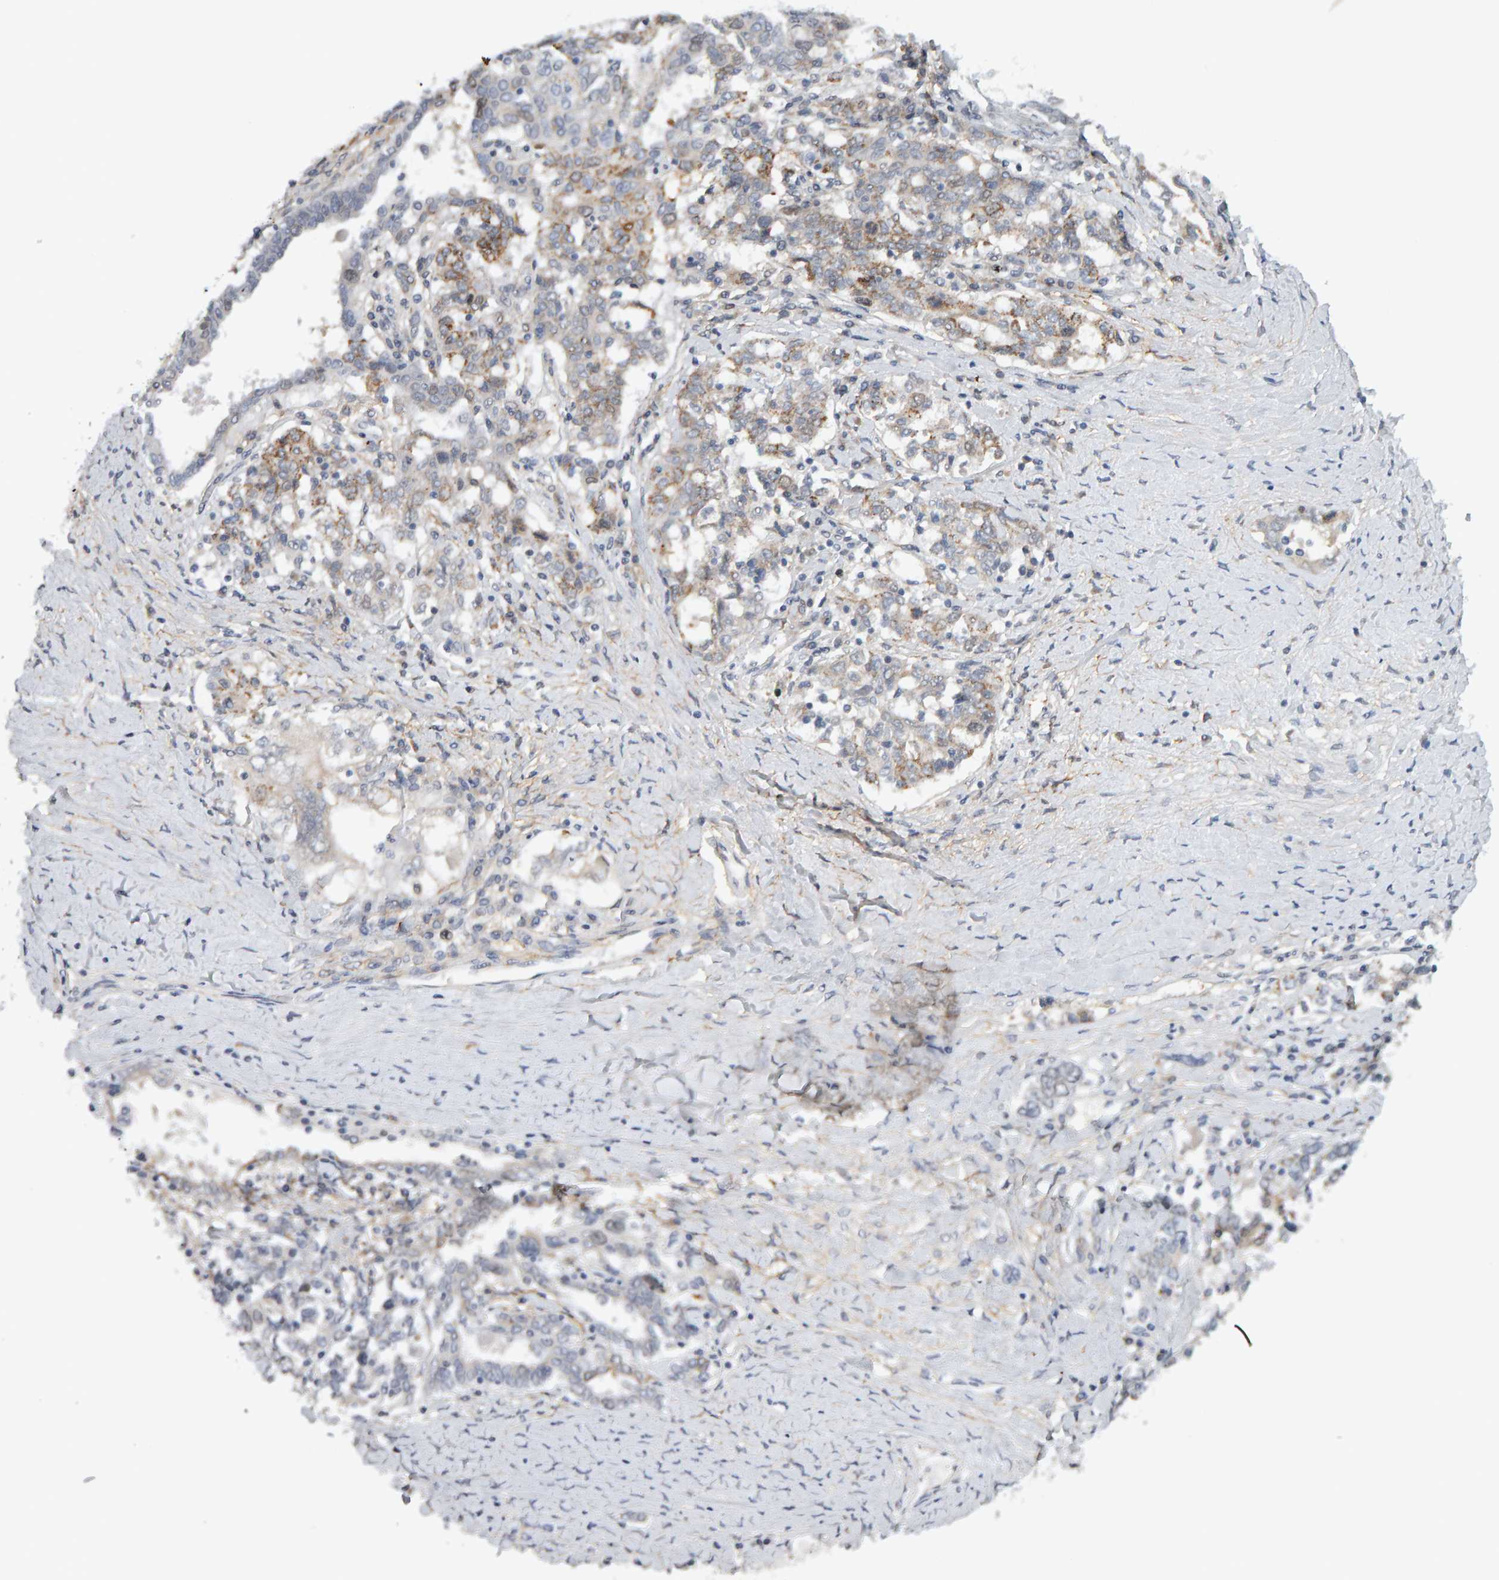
{"staining": {"intensity": "moderate", "quantity": "<25%", "location": "cytoplasmic/membranous"}, "tissue": "ovarian cancer", "cell_type": "Tumor cells", "image_type": "cancer", "snomed": [{"axis": "morphology", "description": "Carcinoma, endometroid"}, {"axis": "topography", "description": "Ovary"}], "caption": "Tumor cells exhibit moderate cytoplasmic/membranous staining in approximately <25% of cells in endometroid carcinoma (ovarian).", "gene": "CDCA5", "patient": {"sex": "female", "age": 62}}